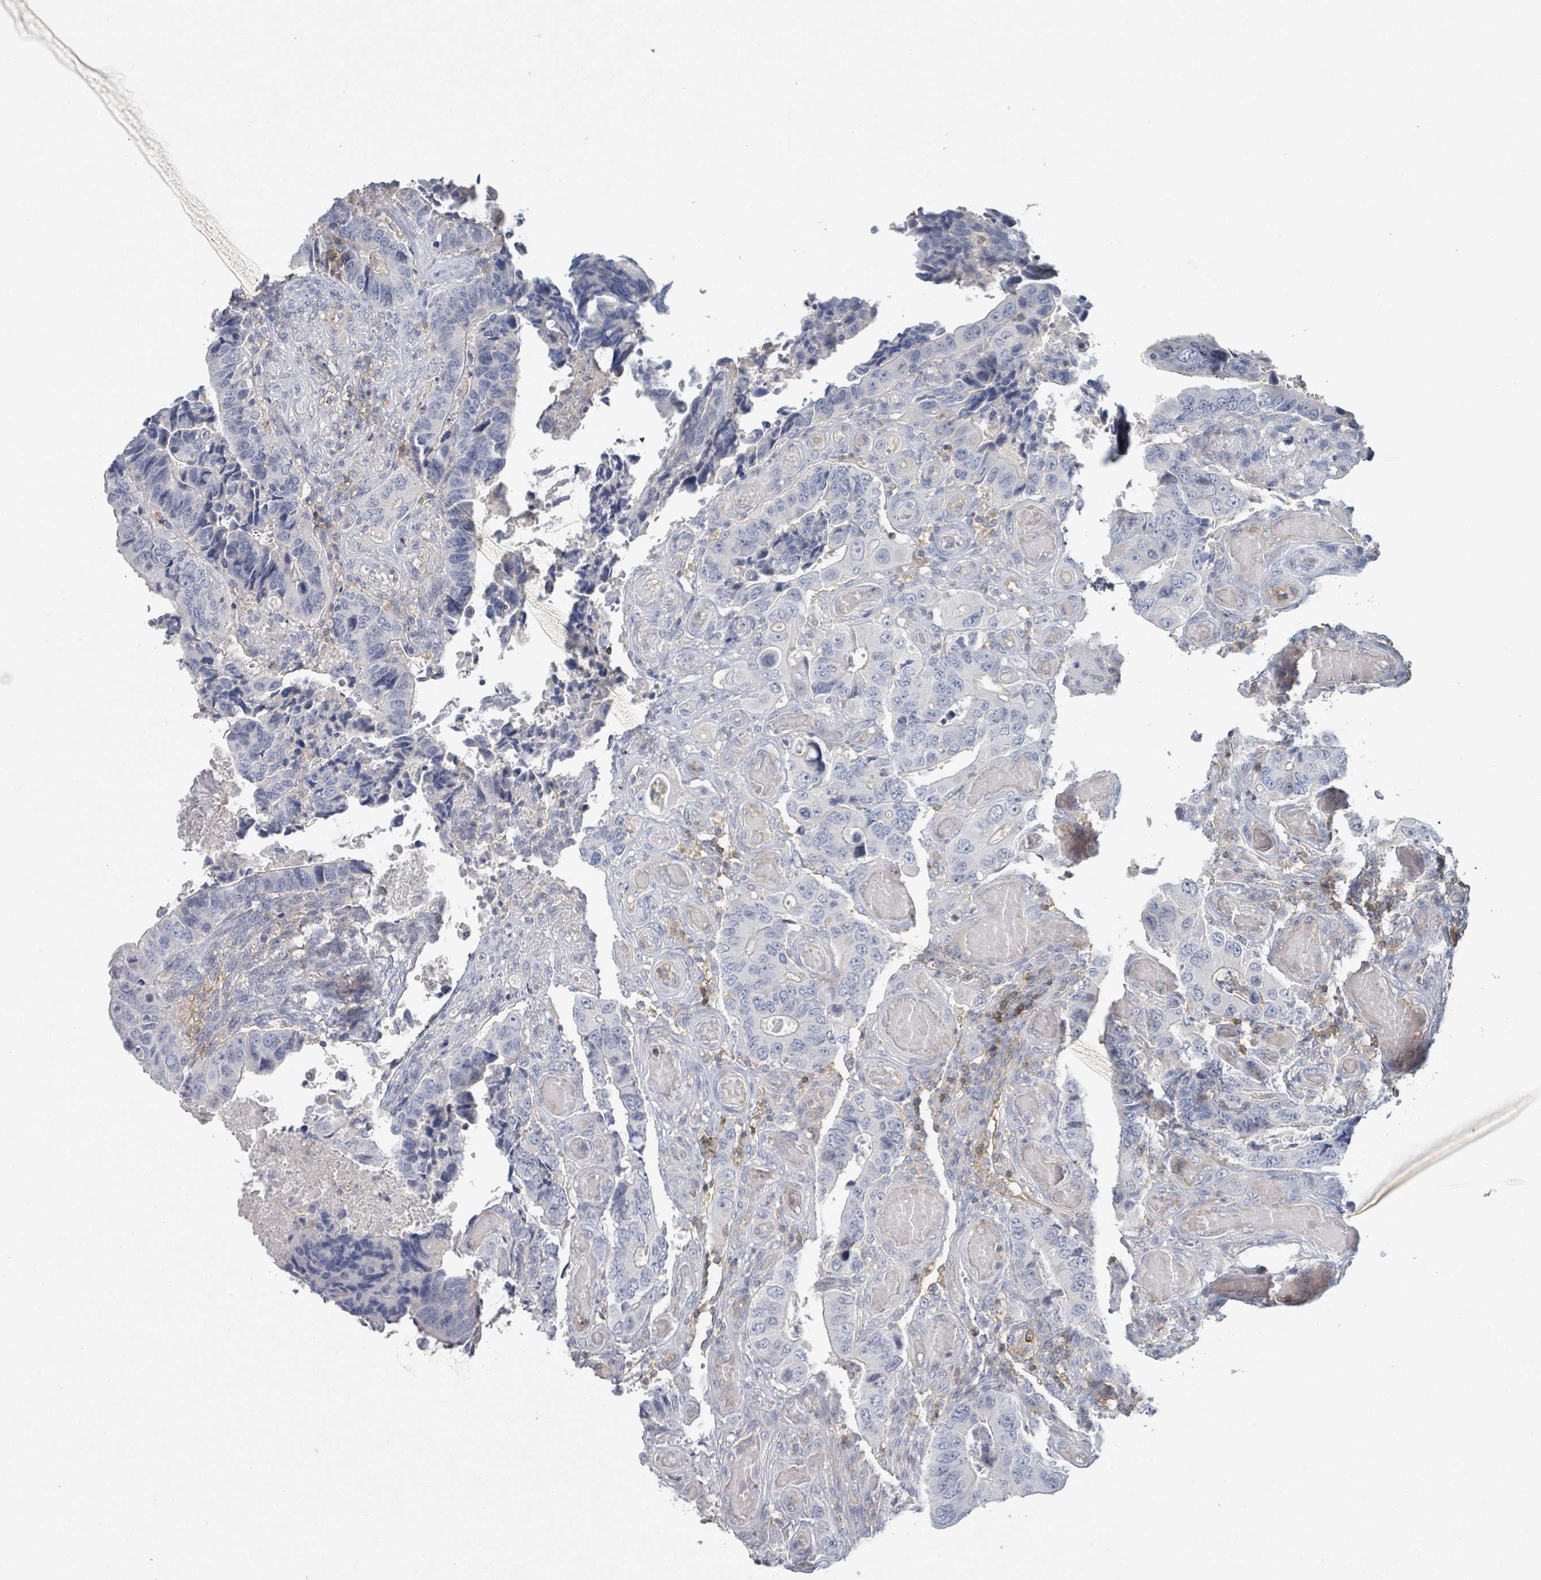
{"staining": {"intensity": "negative", "quantity": "none", "location": "none"}, "tissue": "colorectal cancer", "cell_type": "Tumor cells", "image_type": "cancer", "snomed": [{"axis": "morphology", "description": "Adenocarcinoma, NOS"}, {"axis": "topography", "description": "Colon"}], "caption": "Immunohistochemistry (IHC) histopathology image of colorectal adenocarcinoma stained for a protein (brown), which exhibits no expression in tumor cells.", "gene": "TNFRSF14", "patient": {"sex": "male", "age": 87}}